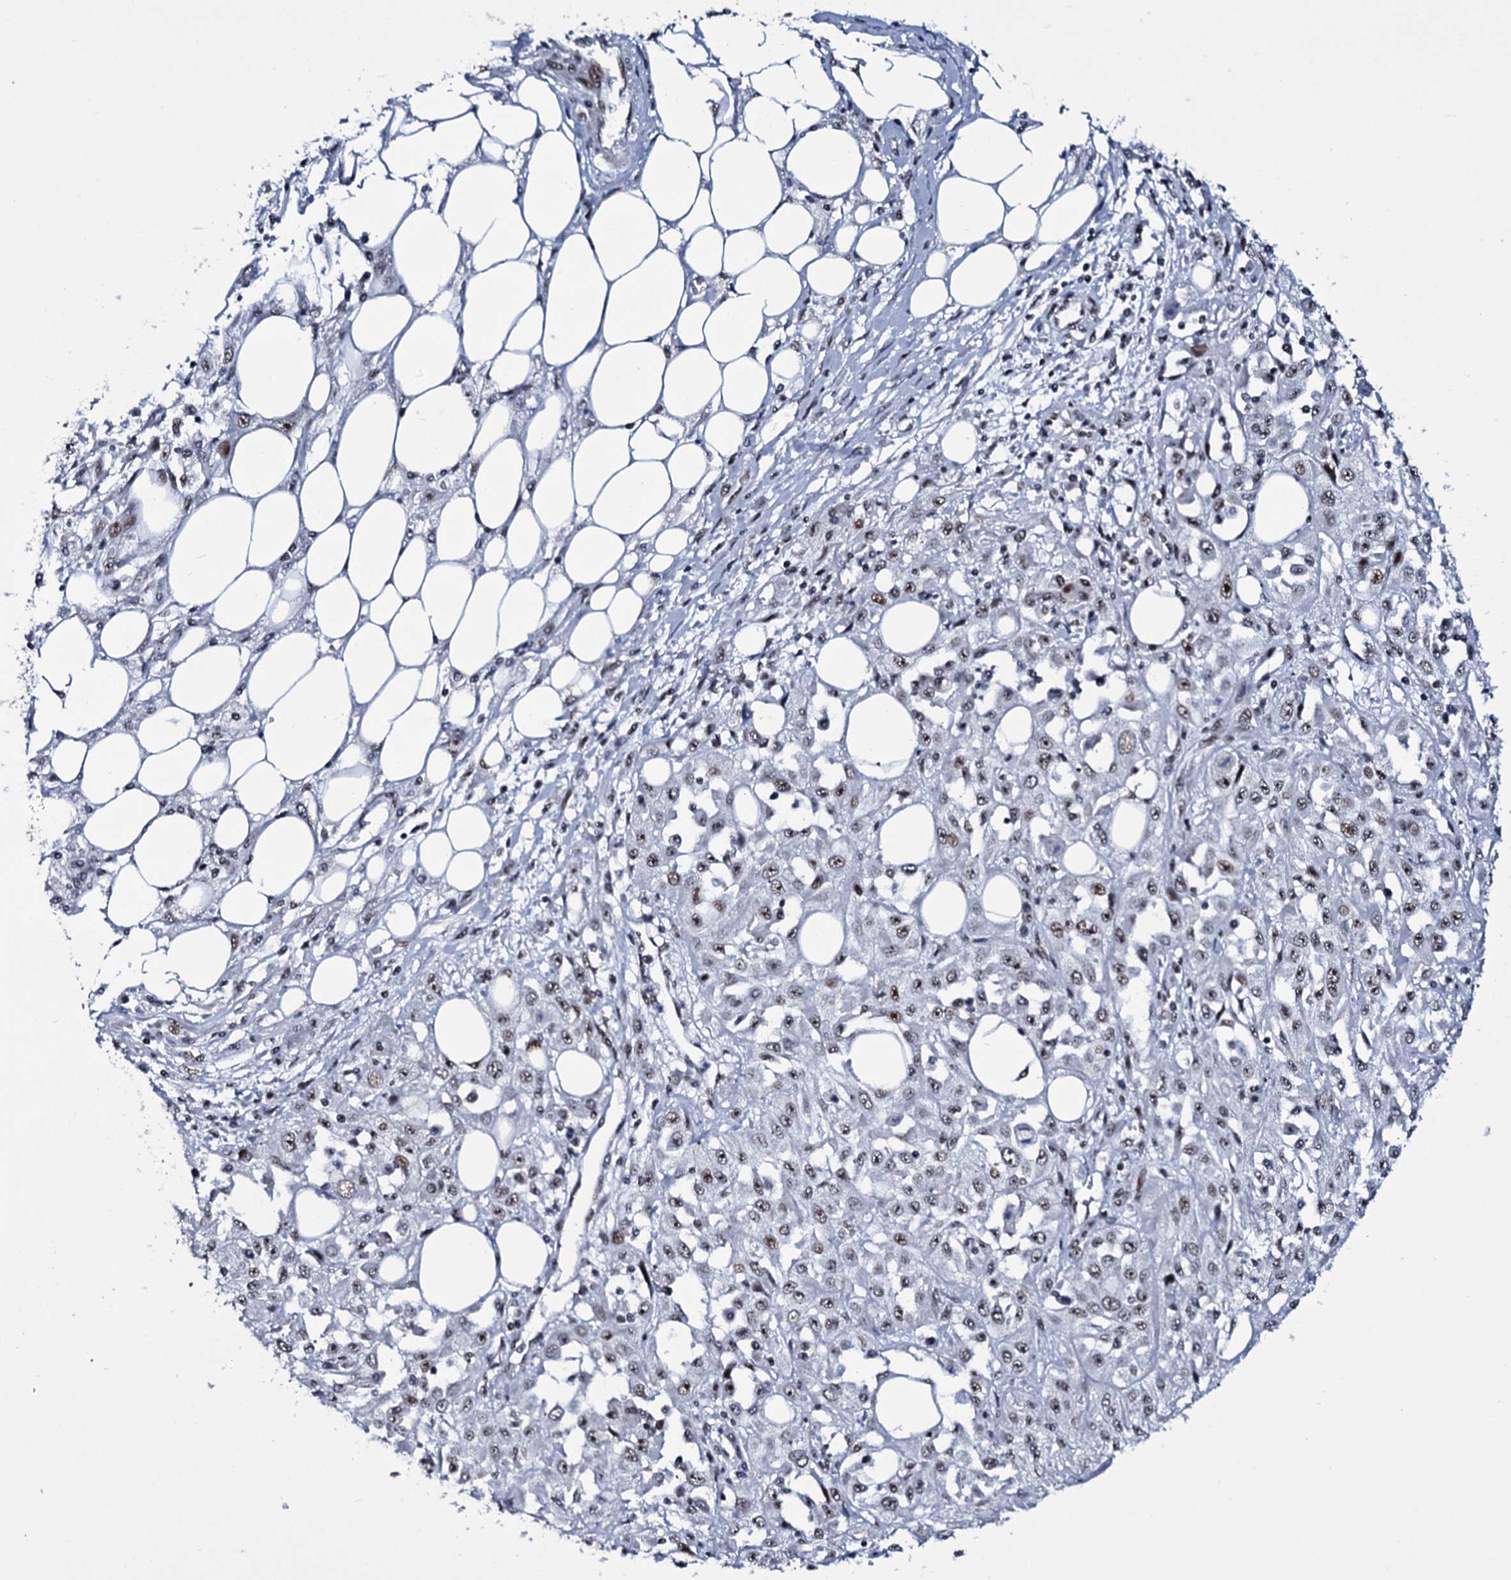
{"staining": {"intensity": "moderate", "quantity": ">75%", "location": "nuclear"}, "tissue": "skin cancer", "cell_type": "Tumor cells", "image_type": "cancer", "snomed": [{"axis": "morphology", "description": "Squamous cell carcinoma, NOS"}, {"axis": "morphology", "description": "Squamous cell carcinoma, metastatic, NOS"}, {"axis": "topography", "description": "Skin"}, {"axis": "topography", "description": "Lymph node"}], "caption": "Approximately >75% of tumor cells in human skin cancer exhibit moderate nuclear protein staining as visualized by brown immunohistochemical staining.", "gene": "ZMIZ2", "patient": {"sex": "male", "age": 75}}